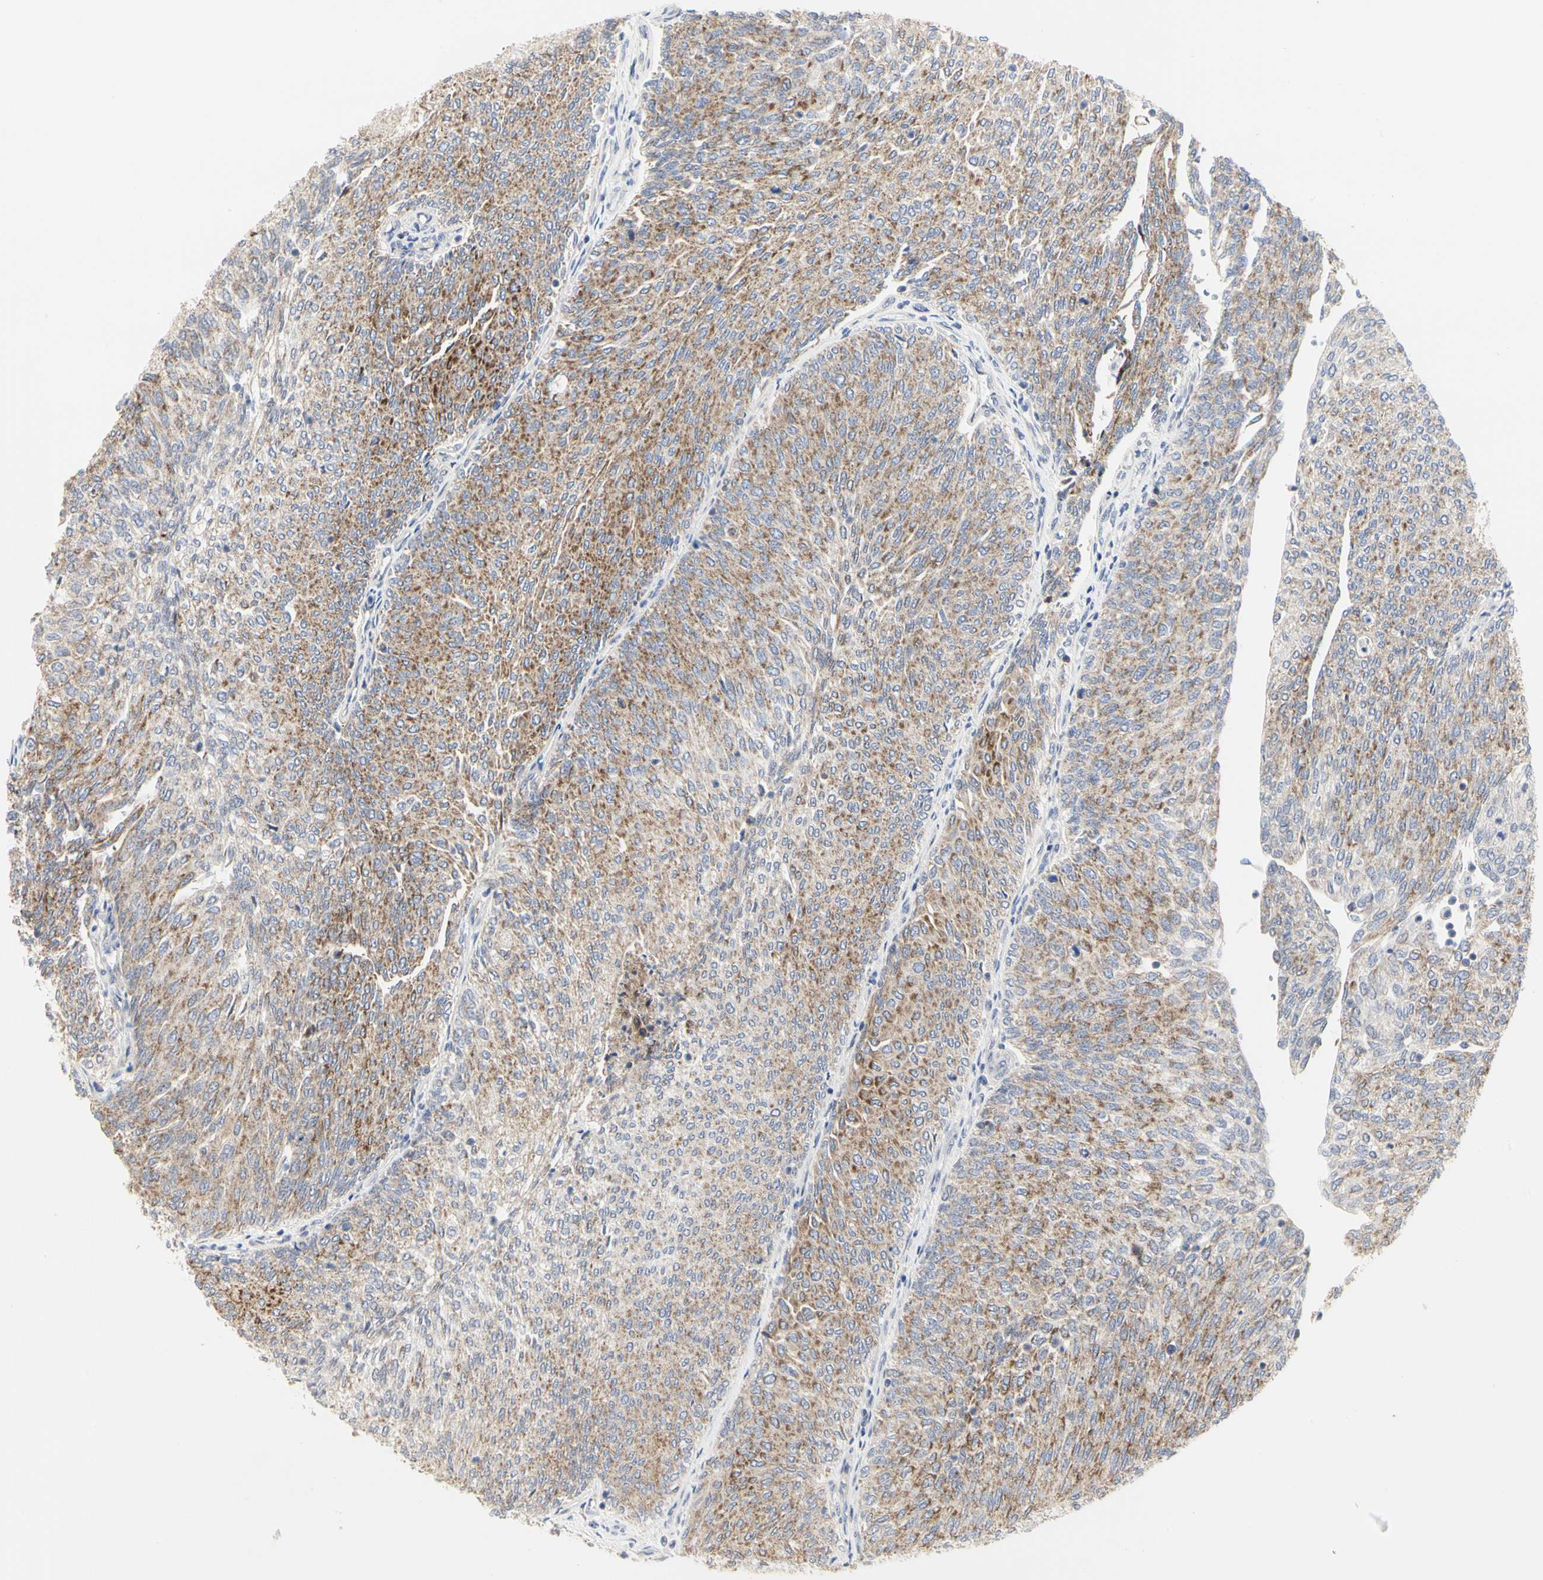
{"staining": {"intensity": "moderate", "quantity": ">75%", "location": "cytoplasmic/membranous"}, "tissue": "urothelial cancer", "cell_type": "Tumor cells", "image_type": "cancer", "snomed": [{"axis": "morphology", "description": "Urothelial carcinoma, Low grade"}, {"axis": "topography", "description": "Urinary bladder"}], "caption": "About >75% of tumor cells in urothelial cancer show moderate cytoplasmic/membranous protein staining as visualized by brown immunohistochemical staining.", "gene": "SHANK2", "patient": {"sex": "female", "age": 79}}